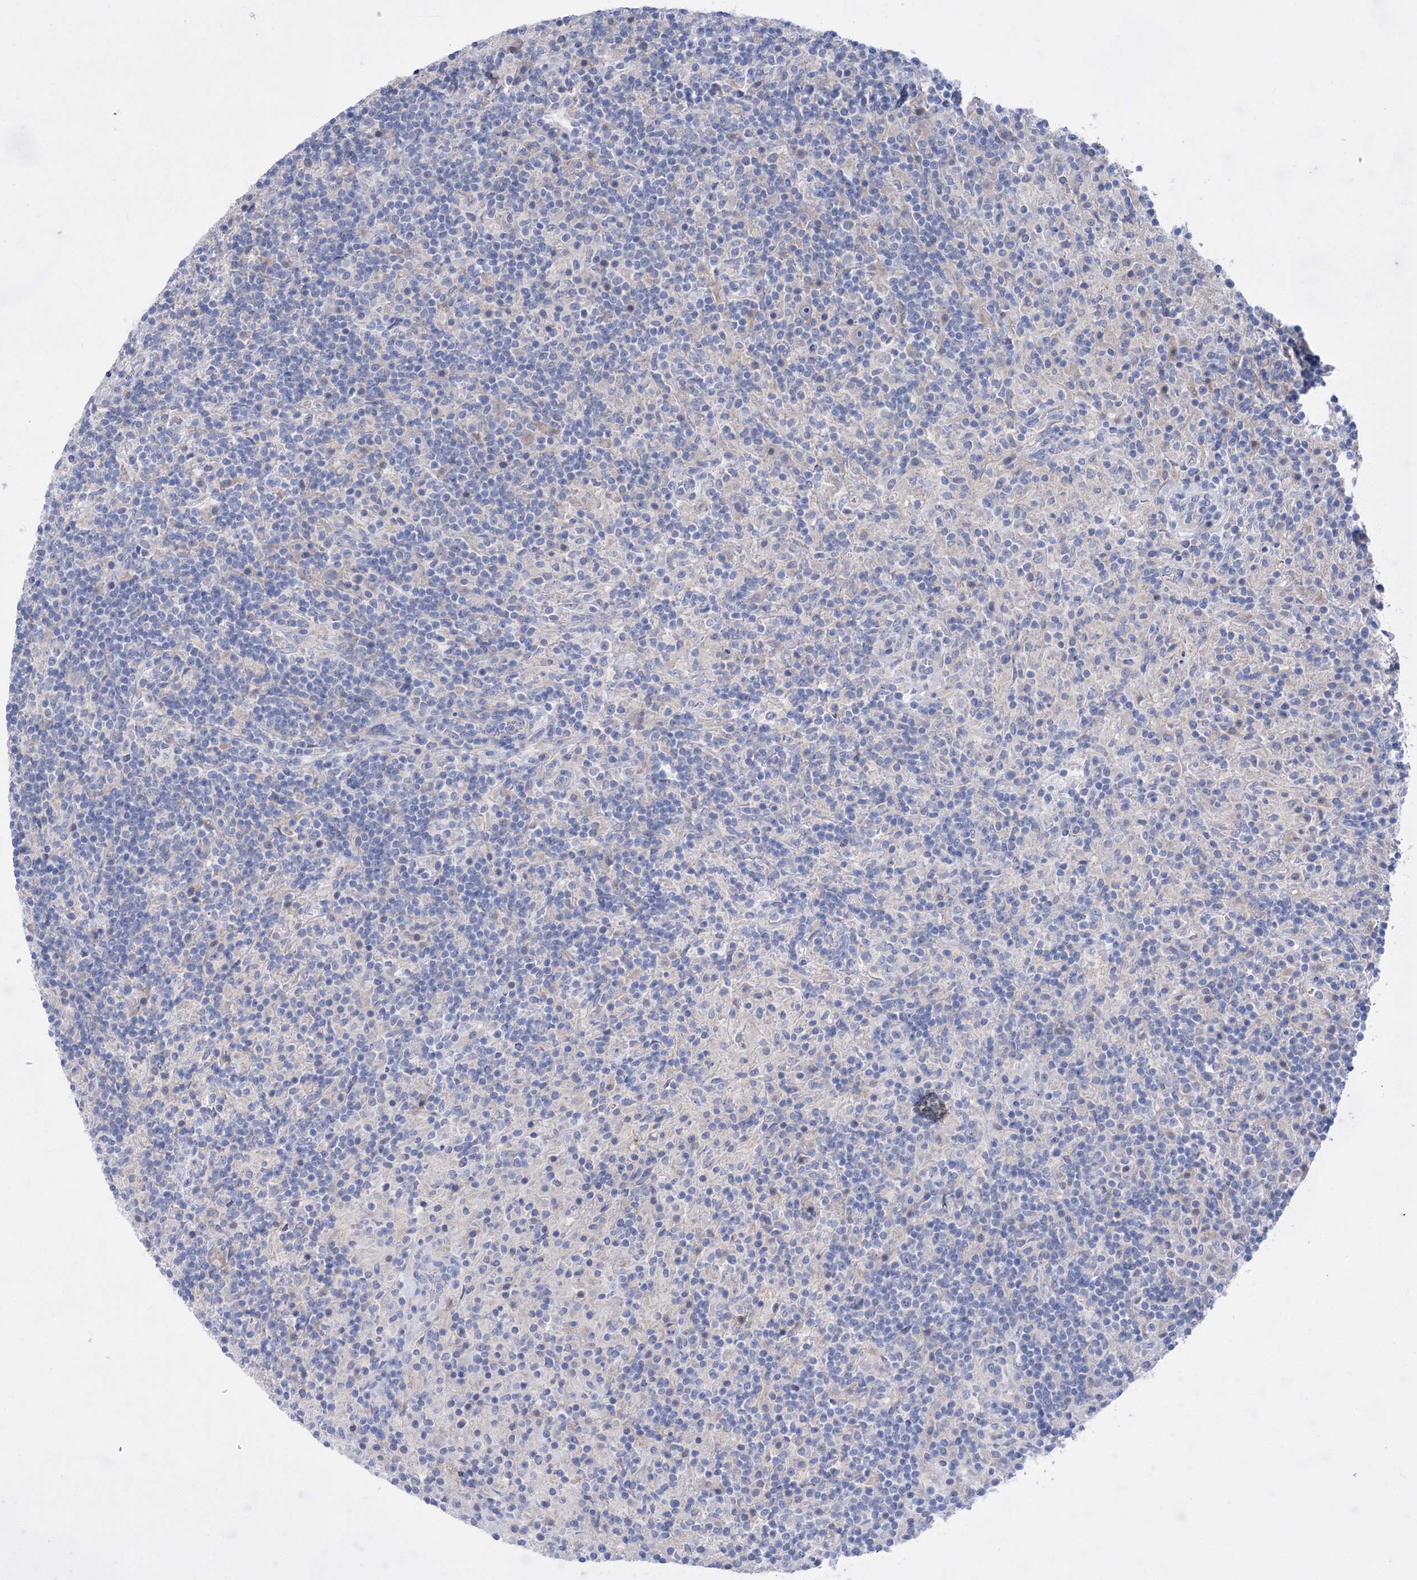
{"staining": {"intensity": "negative", "quantity": "none", "location": "none"}, "tissue": "lymphoma", "cell_type": "Tumor cells", "image_type": "cancer", "snomed": [{"axis": "morphology", "description": "Hodgkin's disease, NOS"}, {"axis": "topography", "description": "Lymph node"}], "caption": "Immunohistochemistry micrograph of Hodgkin's disease stained for a protein (brown), which displays no staining in tumor cells.", "gene": "LRRC34", "patient": {"sex": "male", "age": 70}}